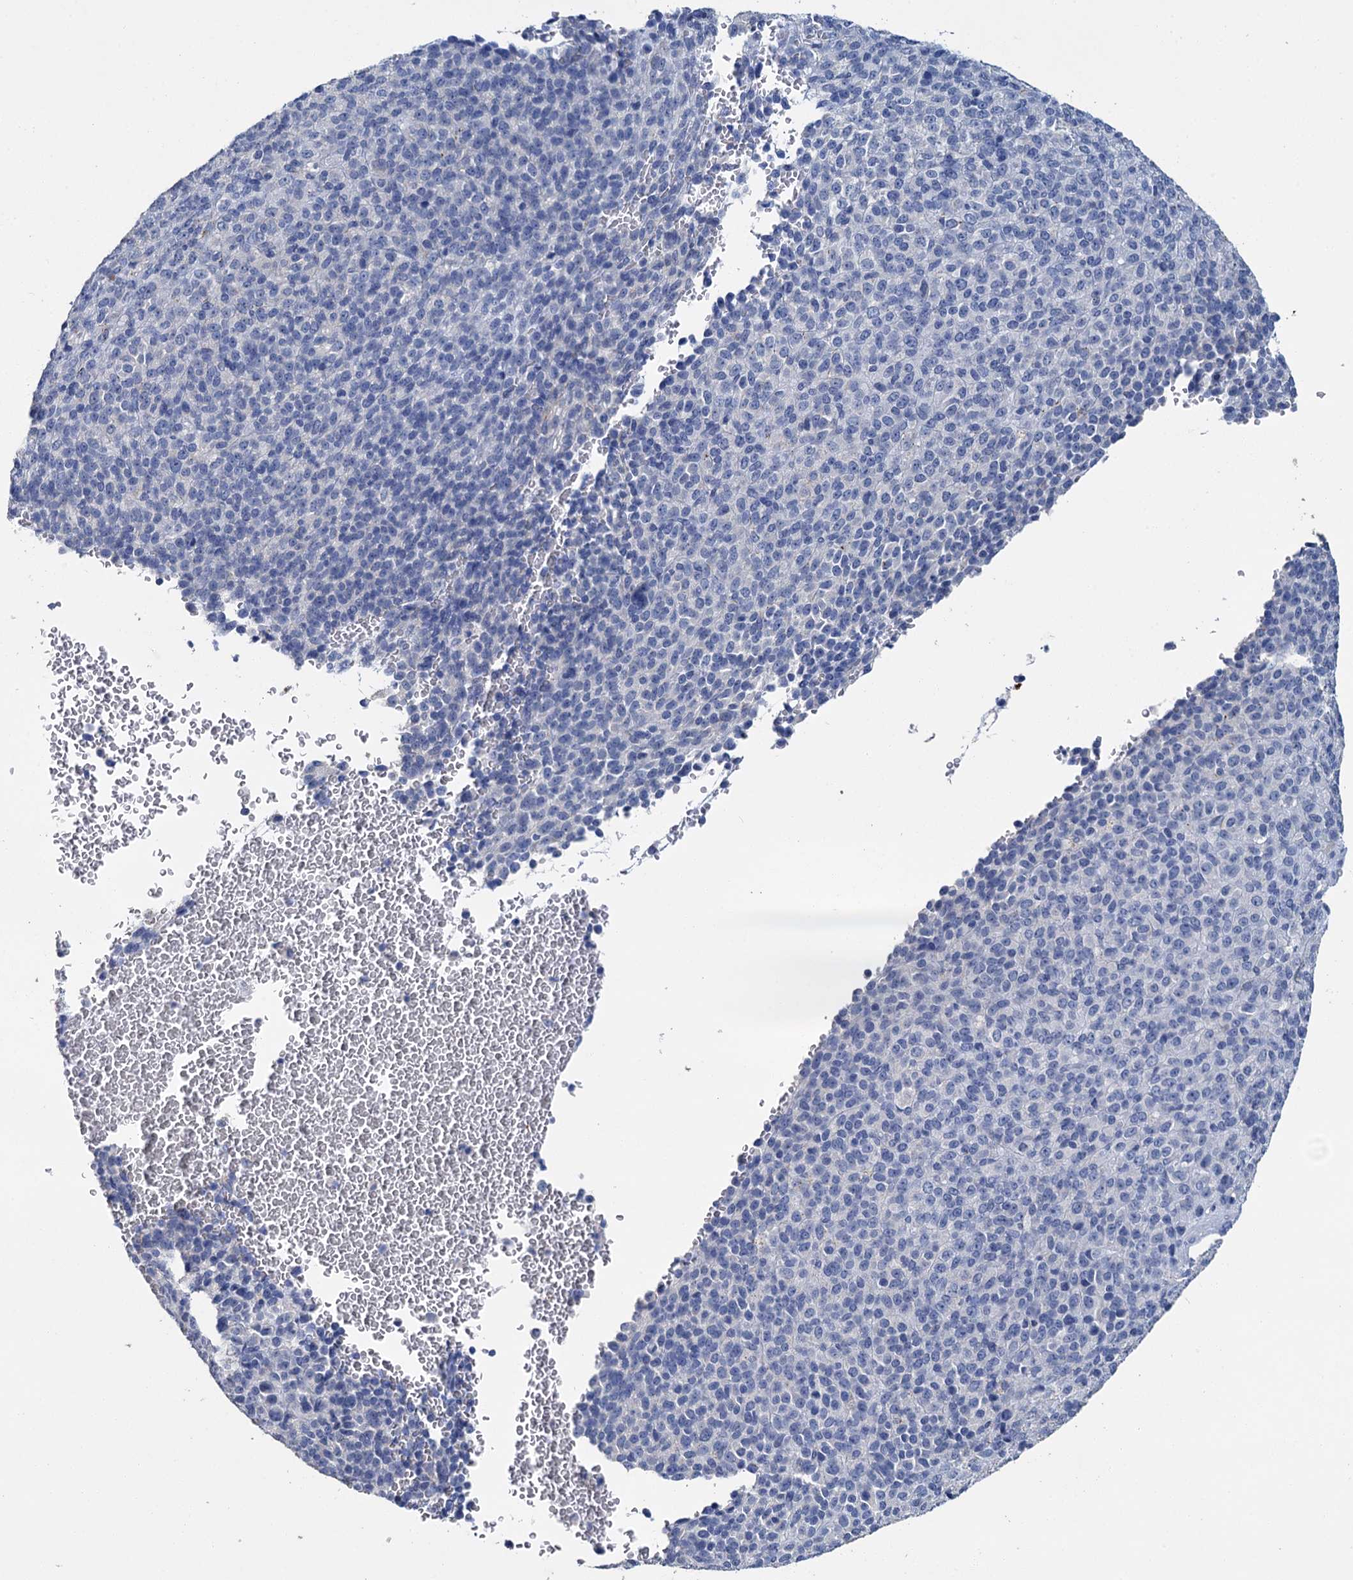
{"staining": {"intensity": "negative", "quantity": "none", "location": "none"}, "tissue": "melanoma", "cell_type": "Tumor cells", "image_type": "cancer", "snomed": [{"axis": "morphology", "description": "Malignant melanoma, Metastatic site"}, {"axis": "topography", "description": "Brain"}], "caption": "Immunohistochemistry of melanoma reveals no expression in tumor cells.", "gene": "SNCB", "patient": {"sex": "female", "age": 56}}